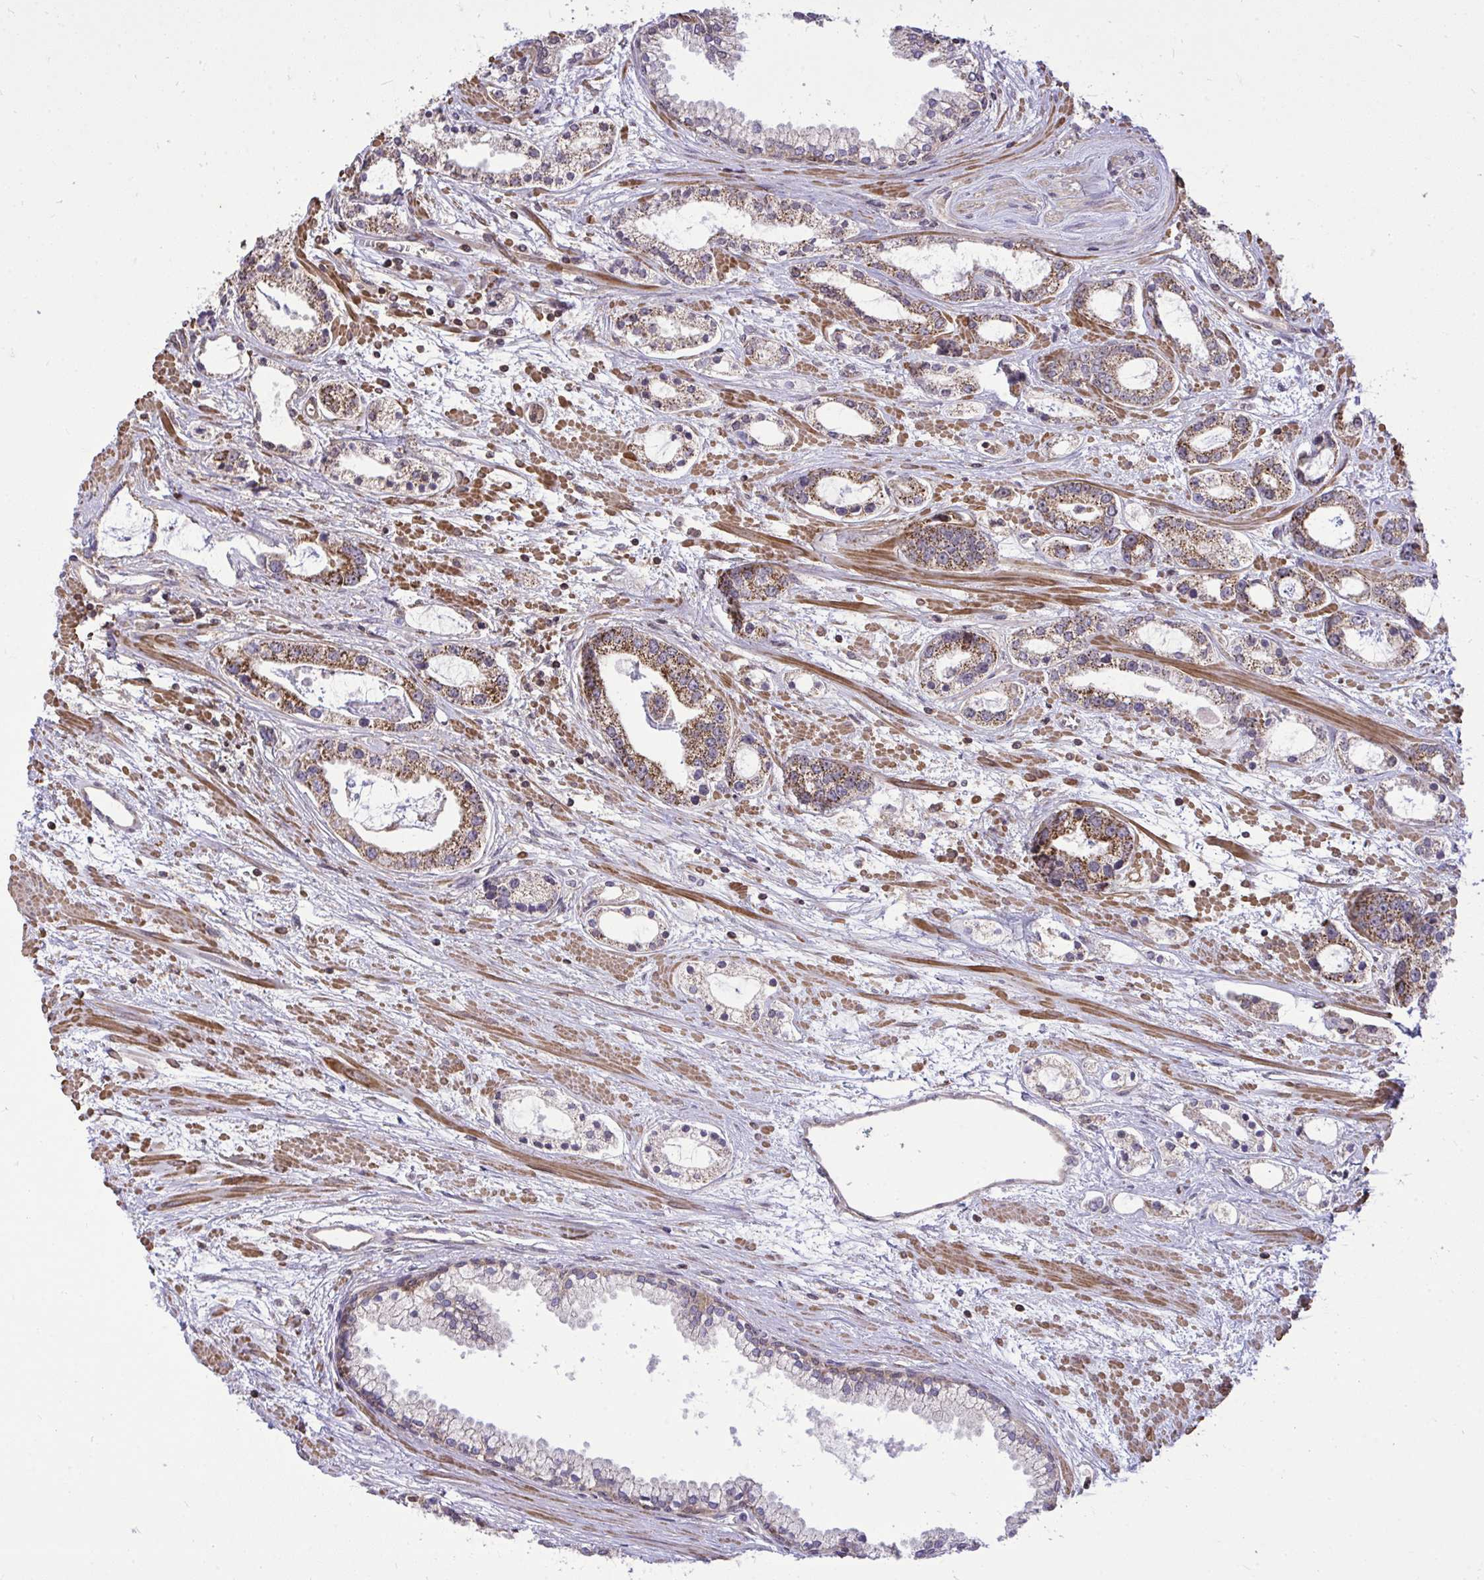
{"staining": {"intensity": "moderate", "quantity": ">75%", "location": "cytoplasmic/membranous"}, "tissue": "prostate cancer", "cell_type": "Tumor cells", "image_type": "cancer", "snomed": [{"axis": "morphology", "description": "Adenocarcinoma, Medium grade"}, {"axis": "topography", "description": "Prostate"}], "caption": "Adenocarcinoma (medium-grade) (prostate) tissue displays moderate cytoplasmic/membranous staining in approximately >75% of tumor cells, visualized by immunohistochemistry. (Stains: DAB (3,3'-diaminobenzidine) in brown, nuclei in blue, Microscopy: brightfield microscopy at high magnification).", "gene": "SLC7A5", "patient": {"sex": "male", "age": 57}}